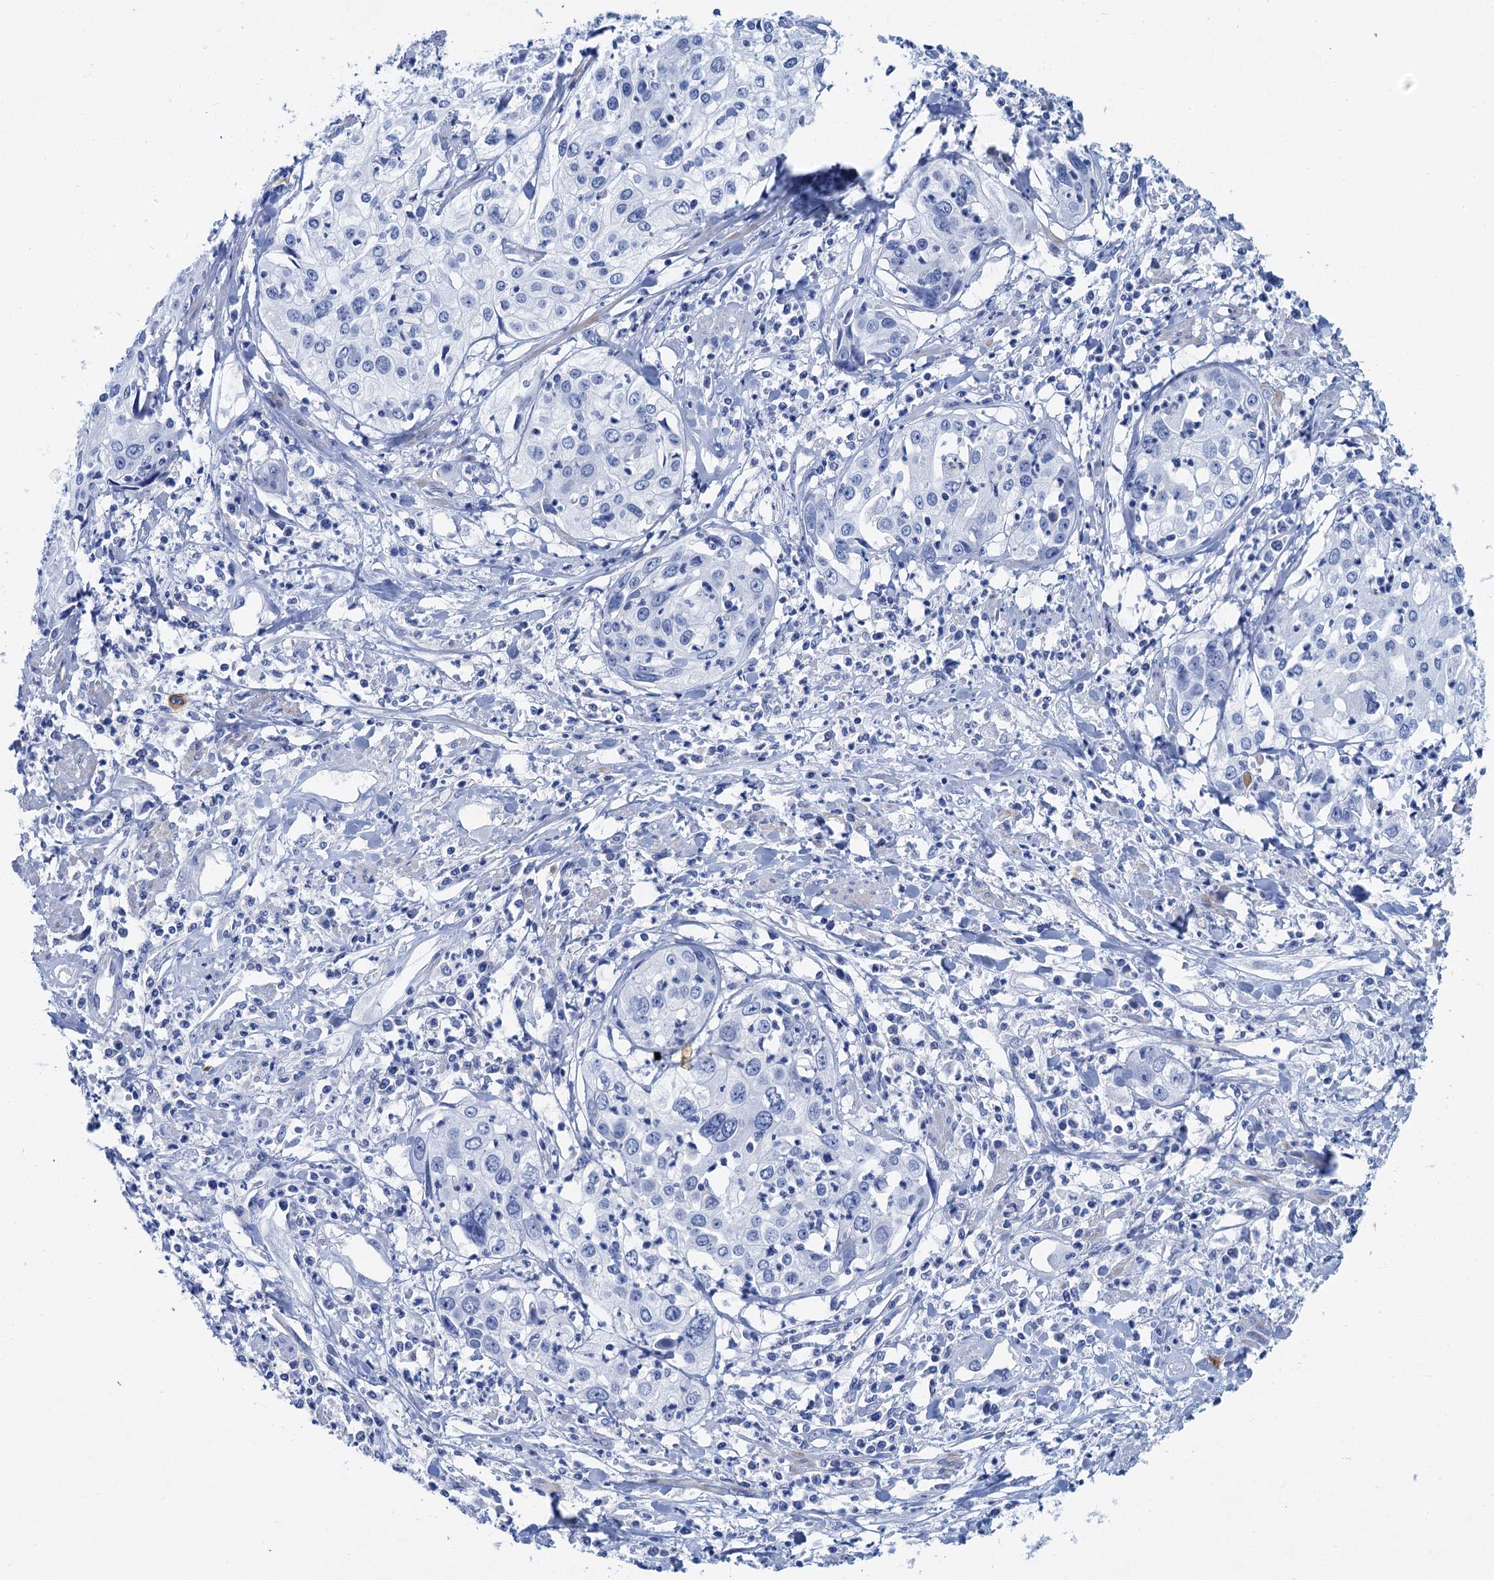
{"staining": {"intensity": "negative", "quantity": "none", "location": "none"}, "tissue": "cervical cancer", "cell_type": "Tumor cells", "image_type": "cancer", "snomed": [{"axis": "morphology", "description": "Squamous cell carcinoma, NOS"}, {"axis": "topography", "description": "Cervix"}], "caption": "Immunohistochemical staining of human cervical squamous cell carcinoma displays no significant staining in tumor cells. (Brightfield microscopy of DAB (3,3'-diaminobenzidine) IHC at high magnification).", "gene": "NLRP10", "patient": {"sex": "female", "age": 31}}